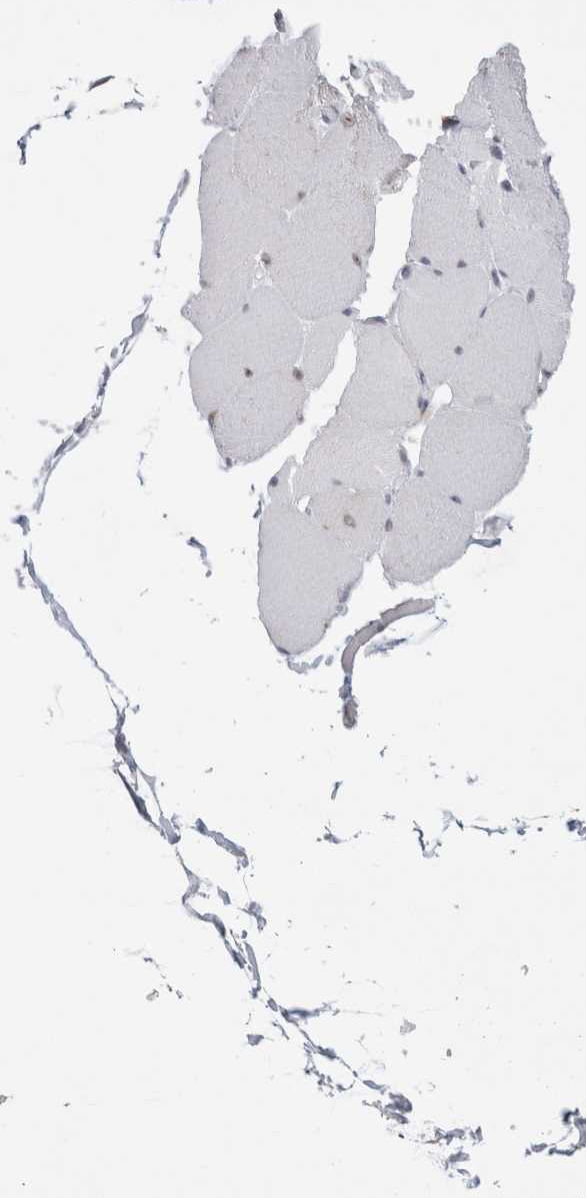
{"staining": {"intensity": "weak", "quantity": "<25%", "location": "nuclear"}, "tissue": "skeletal muscle", "cell_type": "Myocytes", "image_type": "normal", "snomed": [{"axis": "morphology", "description": "Normal tissue, NOS"}, {"axis": "topography", "description": "Skin"}, {"axis": "topography", "description": "Skeletal muscle"}], "caption": "Histopathology image shows no protein positivity in myocytes of benign skeletal muscle. The staining is performed using DAB brown chromogen with nuclei counter-stained in using hematoxylin.", "gene": "TRMT1L", "patient": {"sex": "male", "age": 83}}